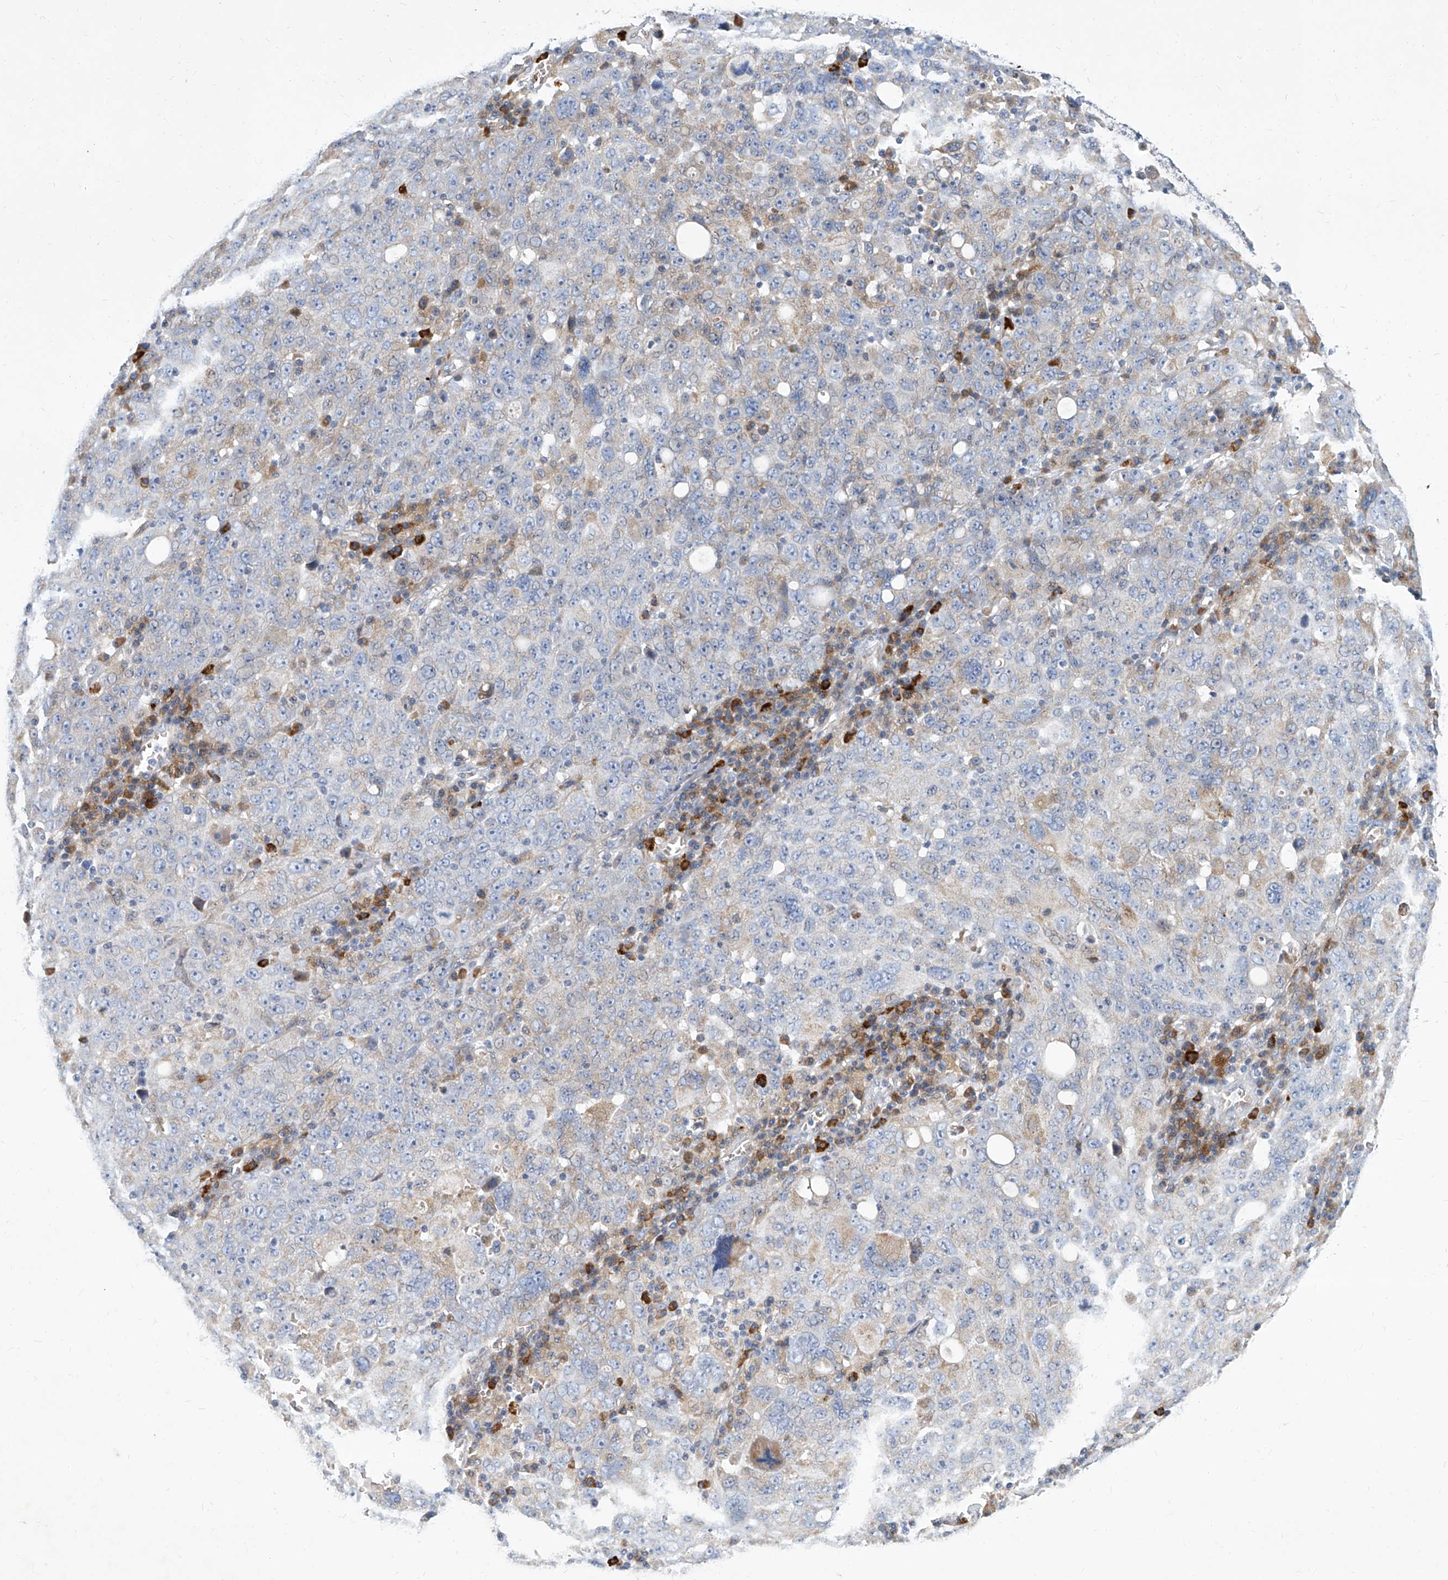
{"staining": {"intensity": "moderate", "quantity": "<25%", "location": "cytoplasmic/membranous"}, "tissue": "ovarian cancer", "cell_type": "Tumor cells", "image_type": "cancer", "snomed": [{"axis": "morphology", "description": "Carcinoma, endometroid"}, {"axis": "topography", "description": "Ovary"}], "caption": "Ovarian cancer (endometroid carcinoma) was stained to show a protein in brown. There is low levels of moderate cytoplasmic/membranous positivity in approximately <25% of tumor cells.", "gene": "FPR2", "patient": {"sex": "female", "age": 62}}